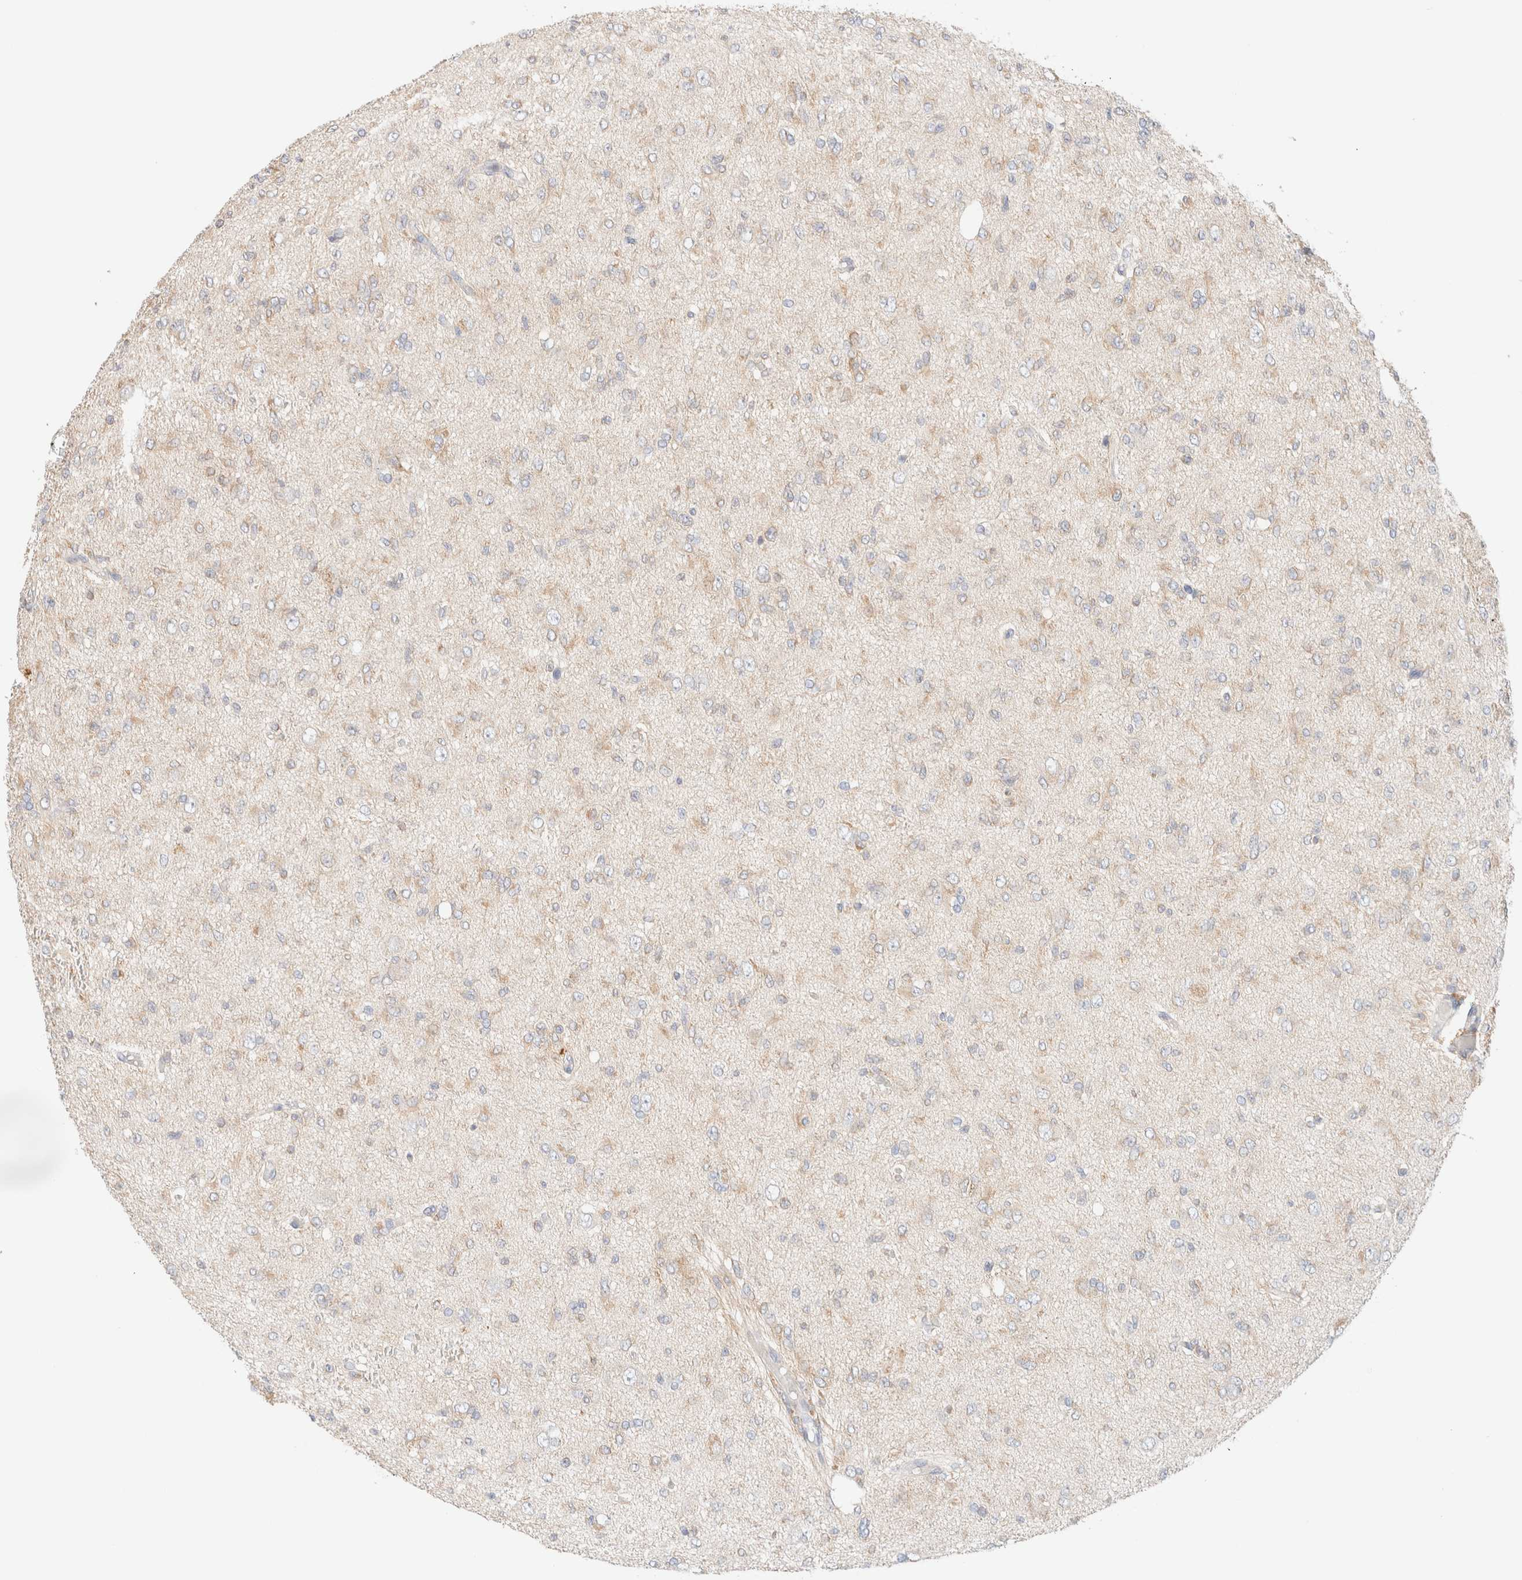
{"staining": {"intensity": "weak", "quantity": ">75%", "location": "cytoplasmic/membranous"}, "tissue": "glioma", "cell_type": "Tumor cells", "image_type": "cancer", "snomed": [{"axis": "morphology", "description": "Glioma, malignant, High grade"}, {"axis": "topography", "description": "Brain"}], "caption": "A micrograph of glioma stained for a protein exhibits weak cytoplasmic/membranous brown staining in tumor cells.", "gene": "SARM1", "patient": {"sex": "female", "age": 59}}